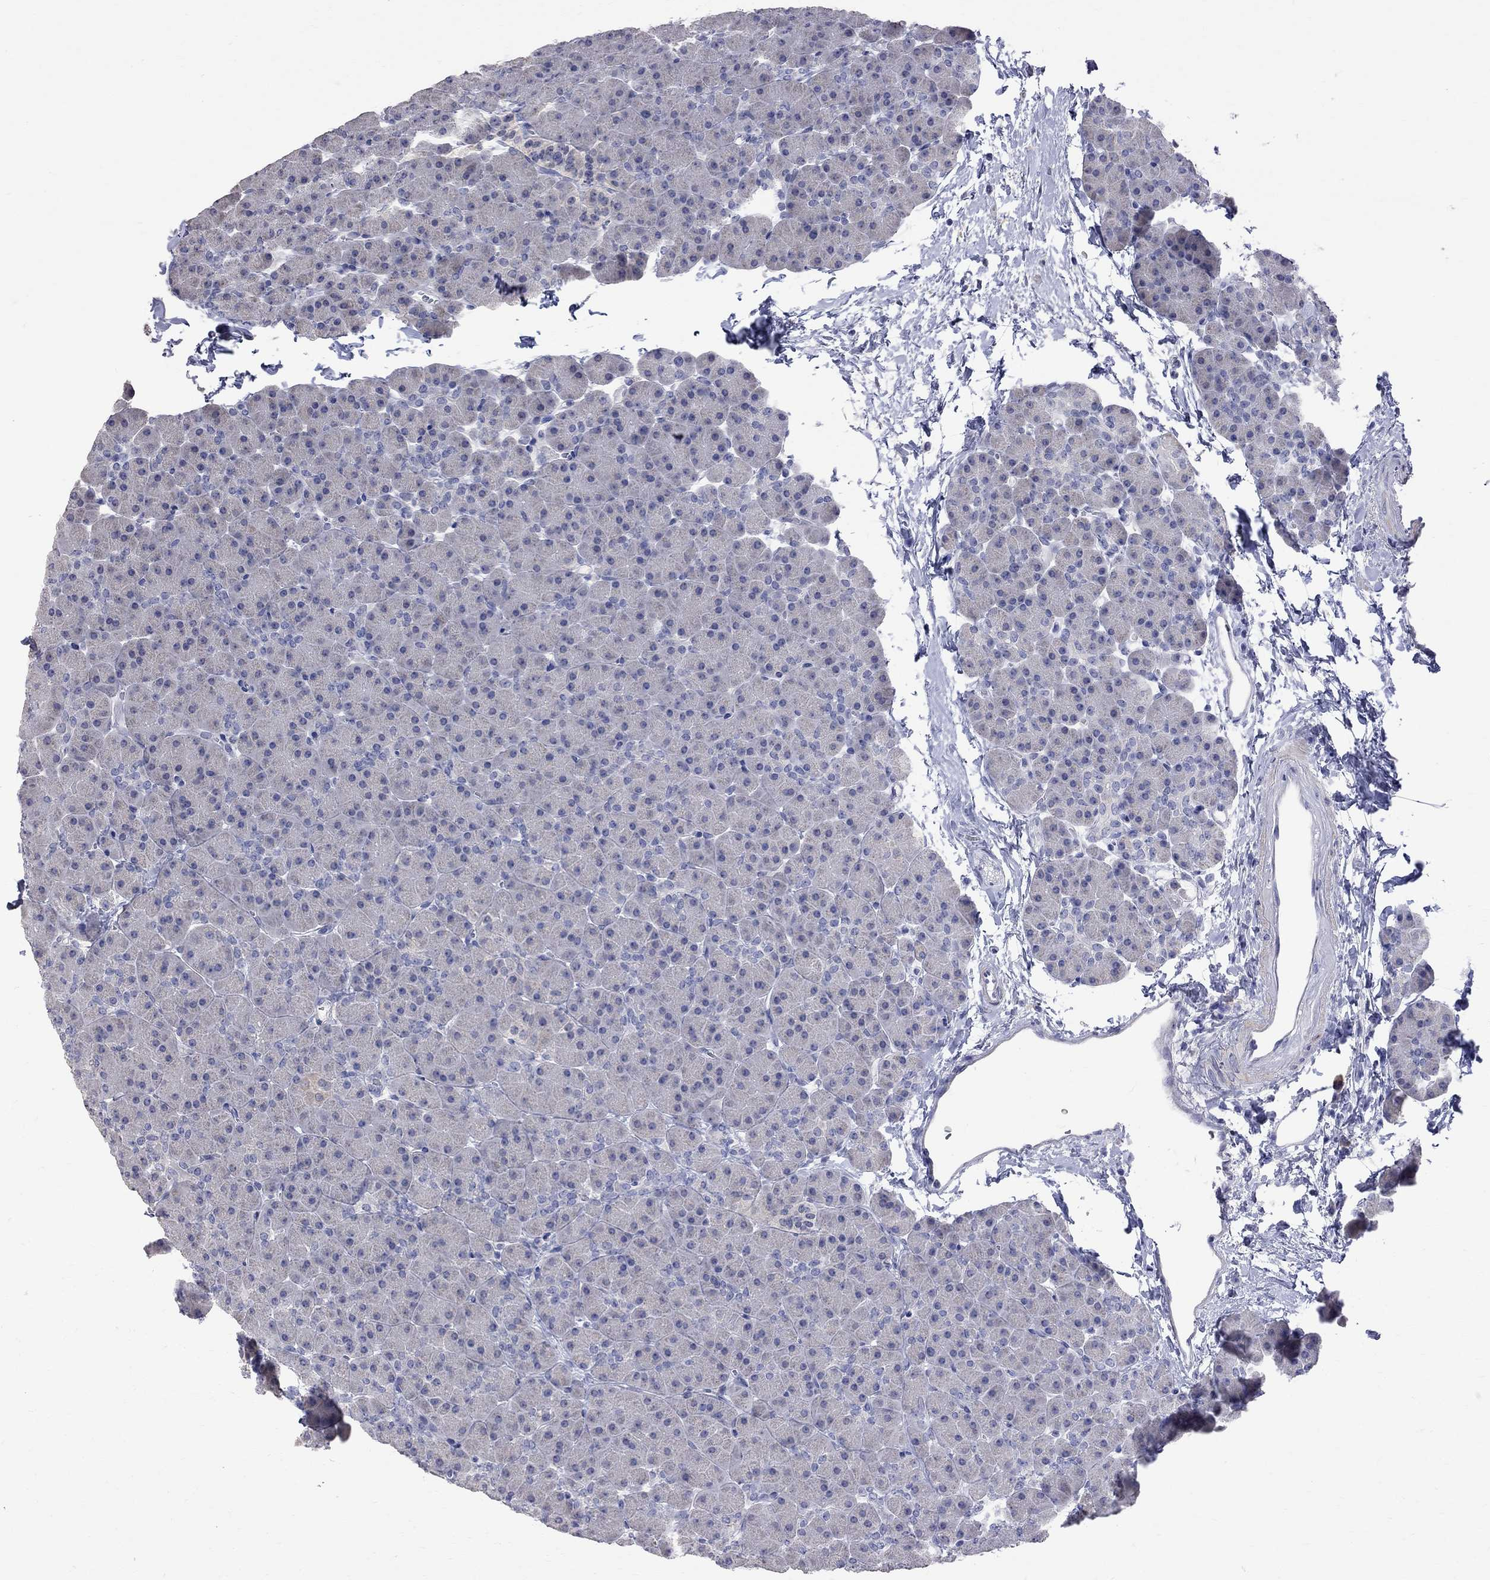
{"staining": {"intensity": "negative", "quantity": "none", "location": "none"}, "tissue": "pancreas", "cell_type": "Exocrine glandular cells", "image_type": "normal", "snomed": [{"axis": "morphology", "description": "Normal tissue, NOS"}, {"axis": "topography", "description": "Pancreas"}], "caption": "The micrograph displays no staining of exocrine glandular cells in normal pancreas.", "gene": "CKAP2", "patient": {"sex": "female", "age": 44}}